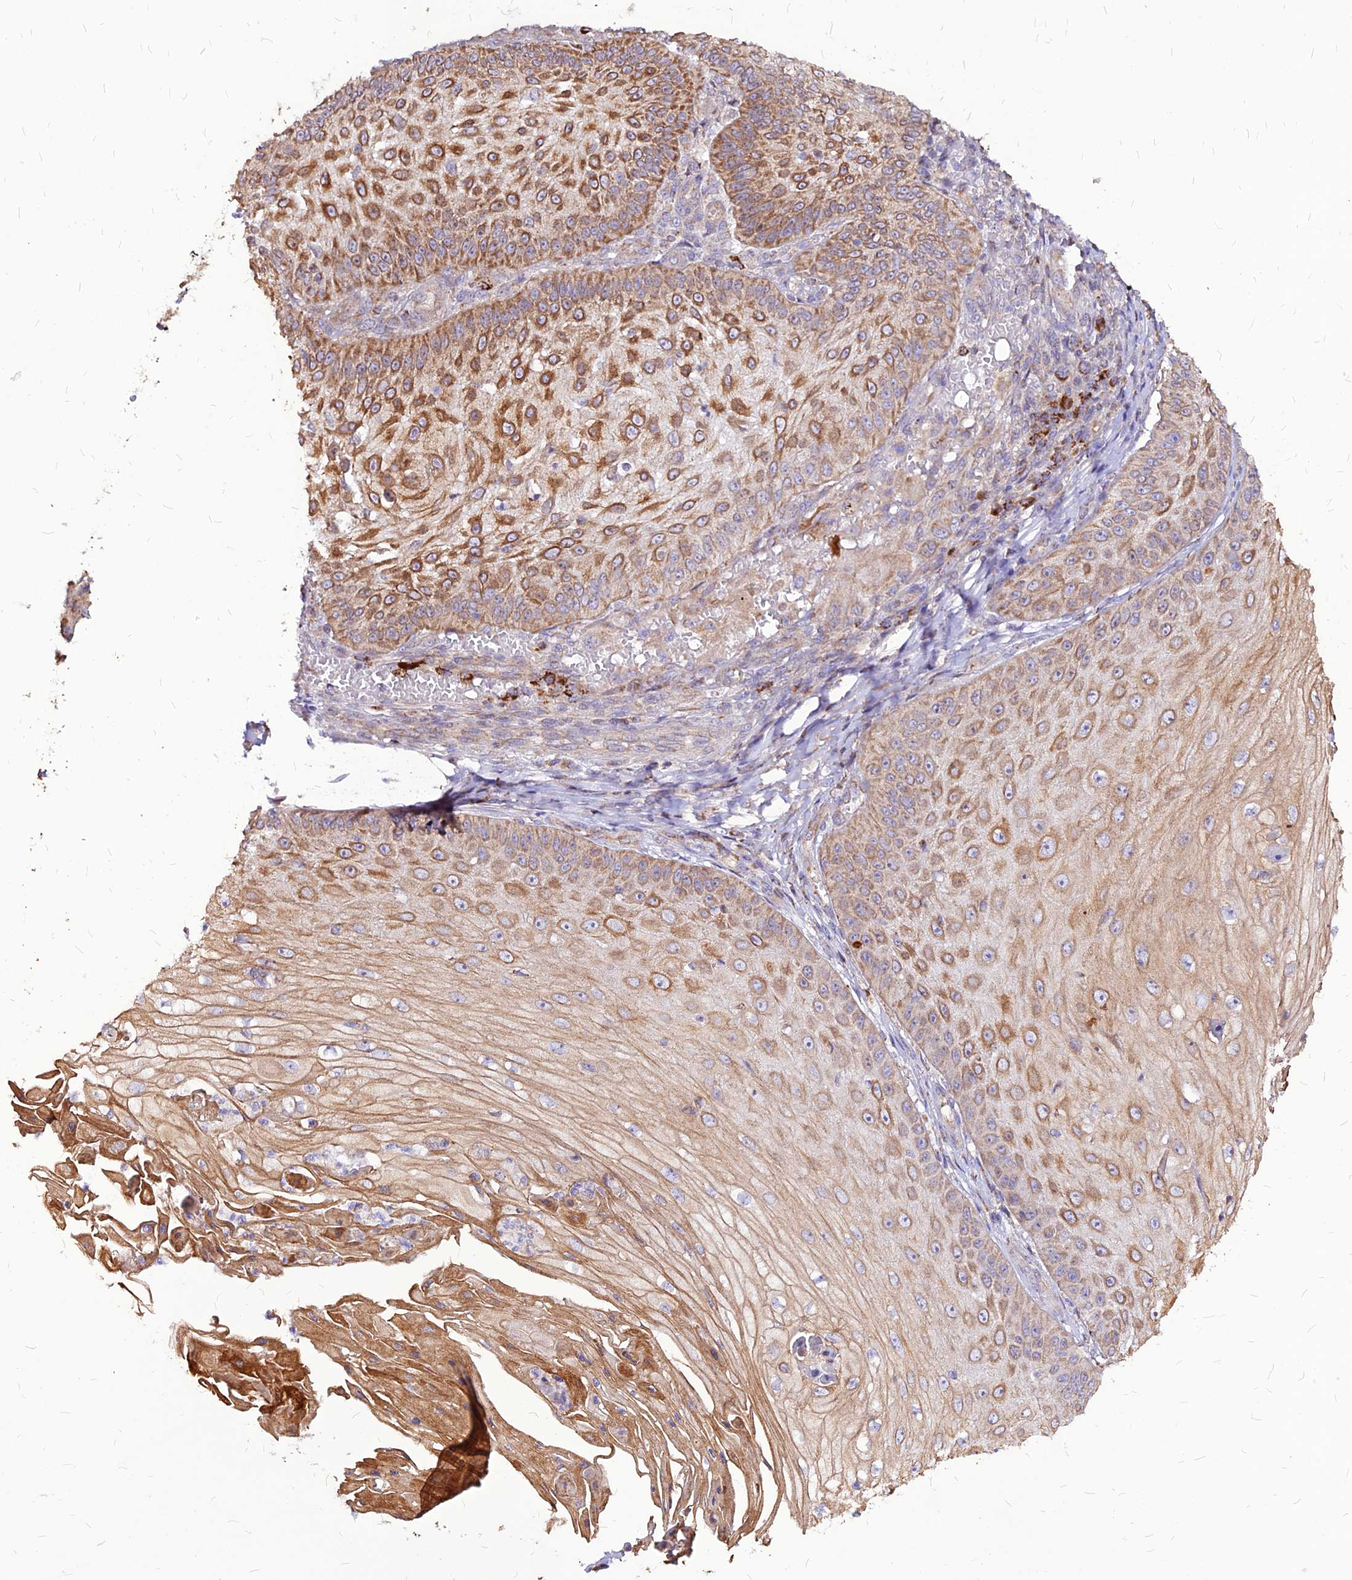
{"staining": {"intensity": "moderate", "quantity": ">75%", "location": "cytoplasmic/membranous"}, "tissue": "skin cancer", "cell_type": "Tumor cells", "image_type": "cancer", "snomed": [{"axis": "morphology", "description": "Squamous cell carcinoma, NOS"}, {"axis": "topography", "description": "Skin"}], "caption": "Tumor cells exhibit moderate cytoplasmic/membranous positivity in approximately >75% of cells in skin cancer (squamous cell carcinoma). The protein of interest is stained brown, and the nuclei are stained in blue (DAB IHC with brightfield microscopy, high magnification).", "gene": "ECI1", "patient": {"sex": "male", "age": 70}}